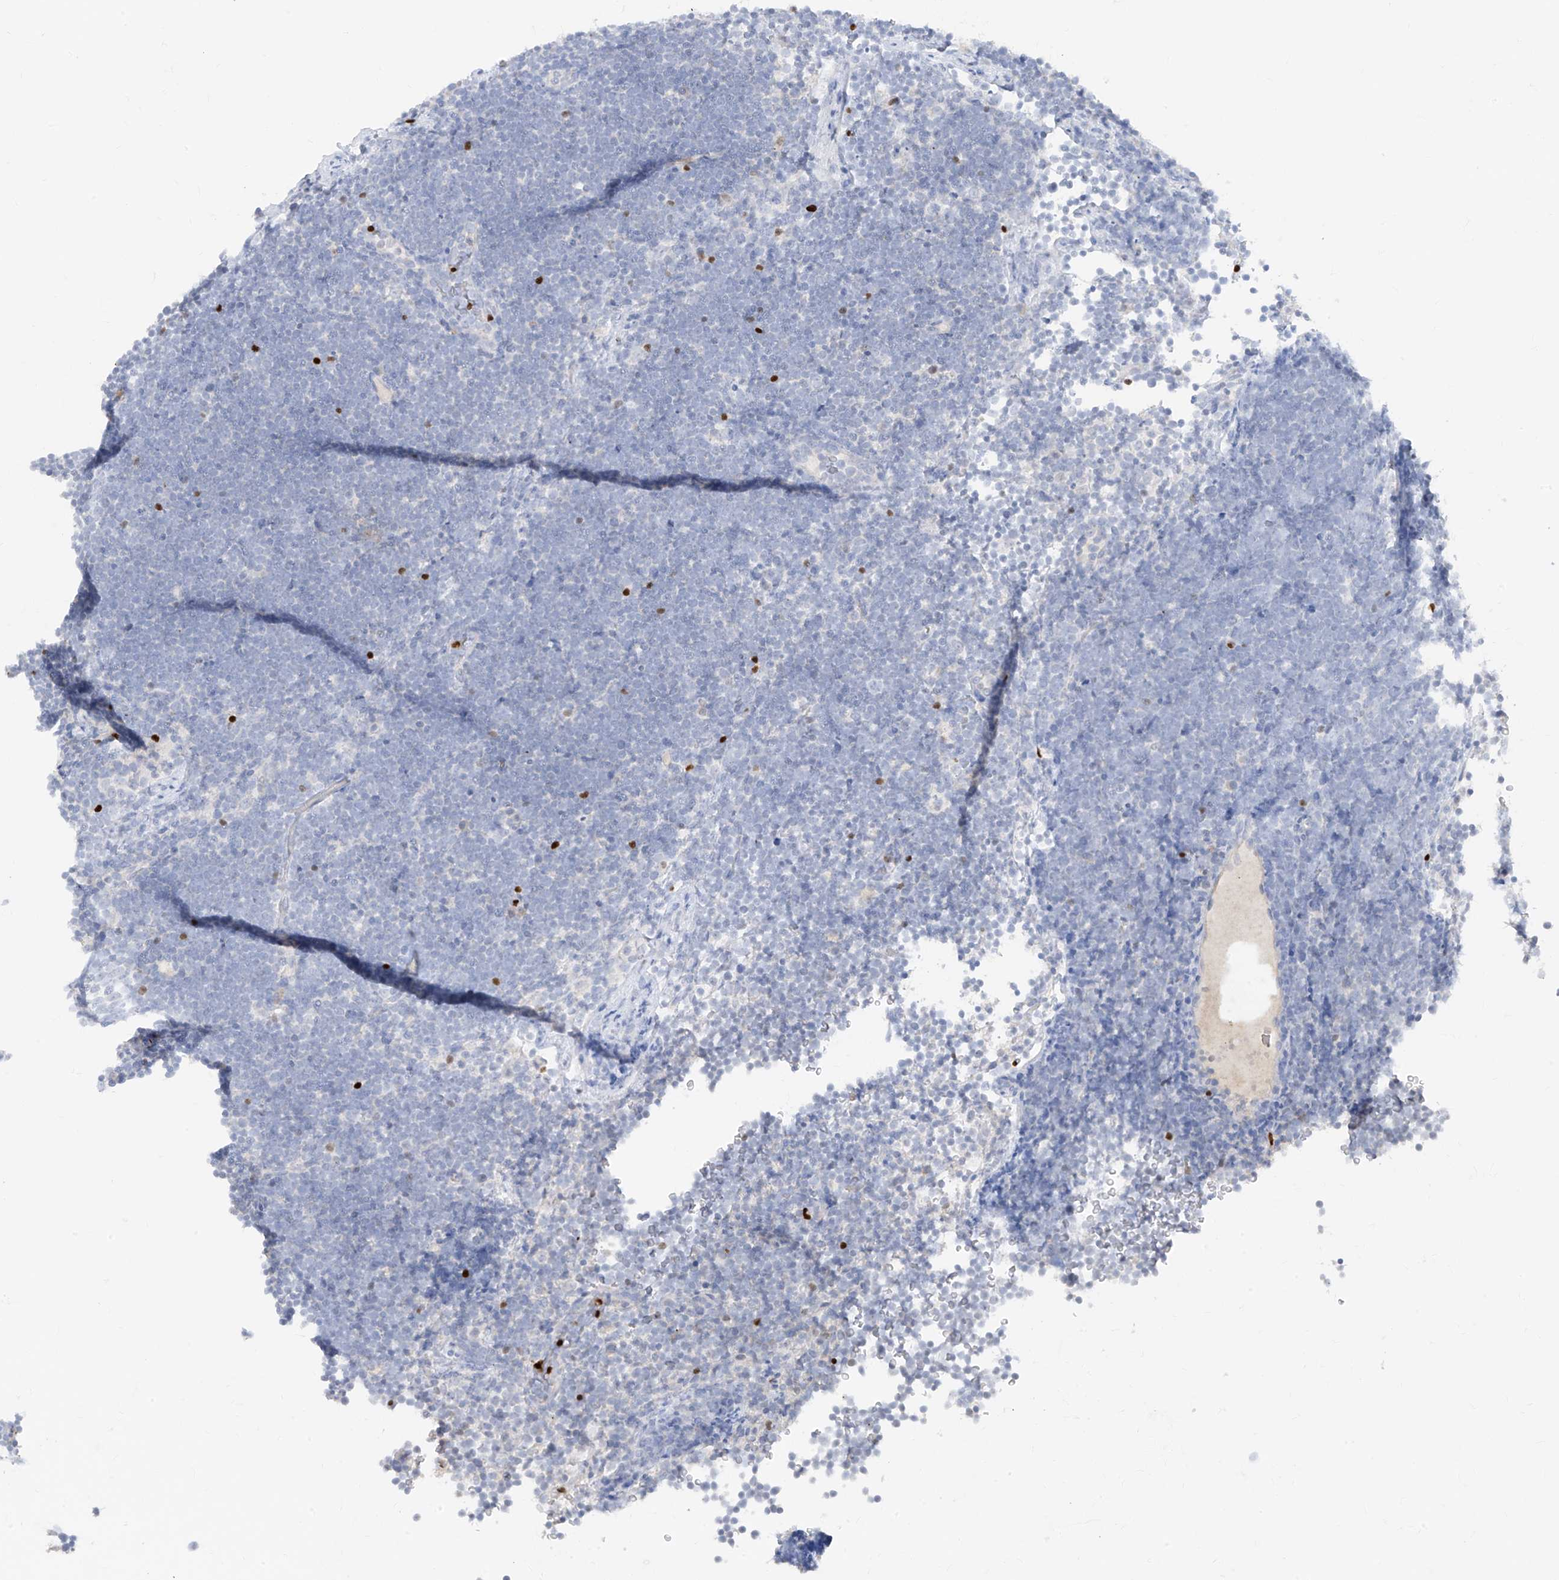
{"staining": {"intensity": "negative", "quantity": "none", "location": "none"}, "tissue": "lymphoma", "cell_type": "Tumor cells", "image_type": "cancer", "snomed": [{"axis": "morphology", "description": "Malignant lymphoma, non-Hodgkin's type, High grade"}, {"axis": "topography", "description": "Lymph node"}], "caption": "Photomicrograph shows no significant protein expression in tumor cells of lymphoma. Nuclei are stained in blue.", "gene": "TBX21", "patient": {"sex": "male", "age": 13}}